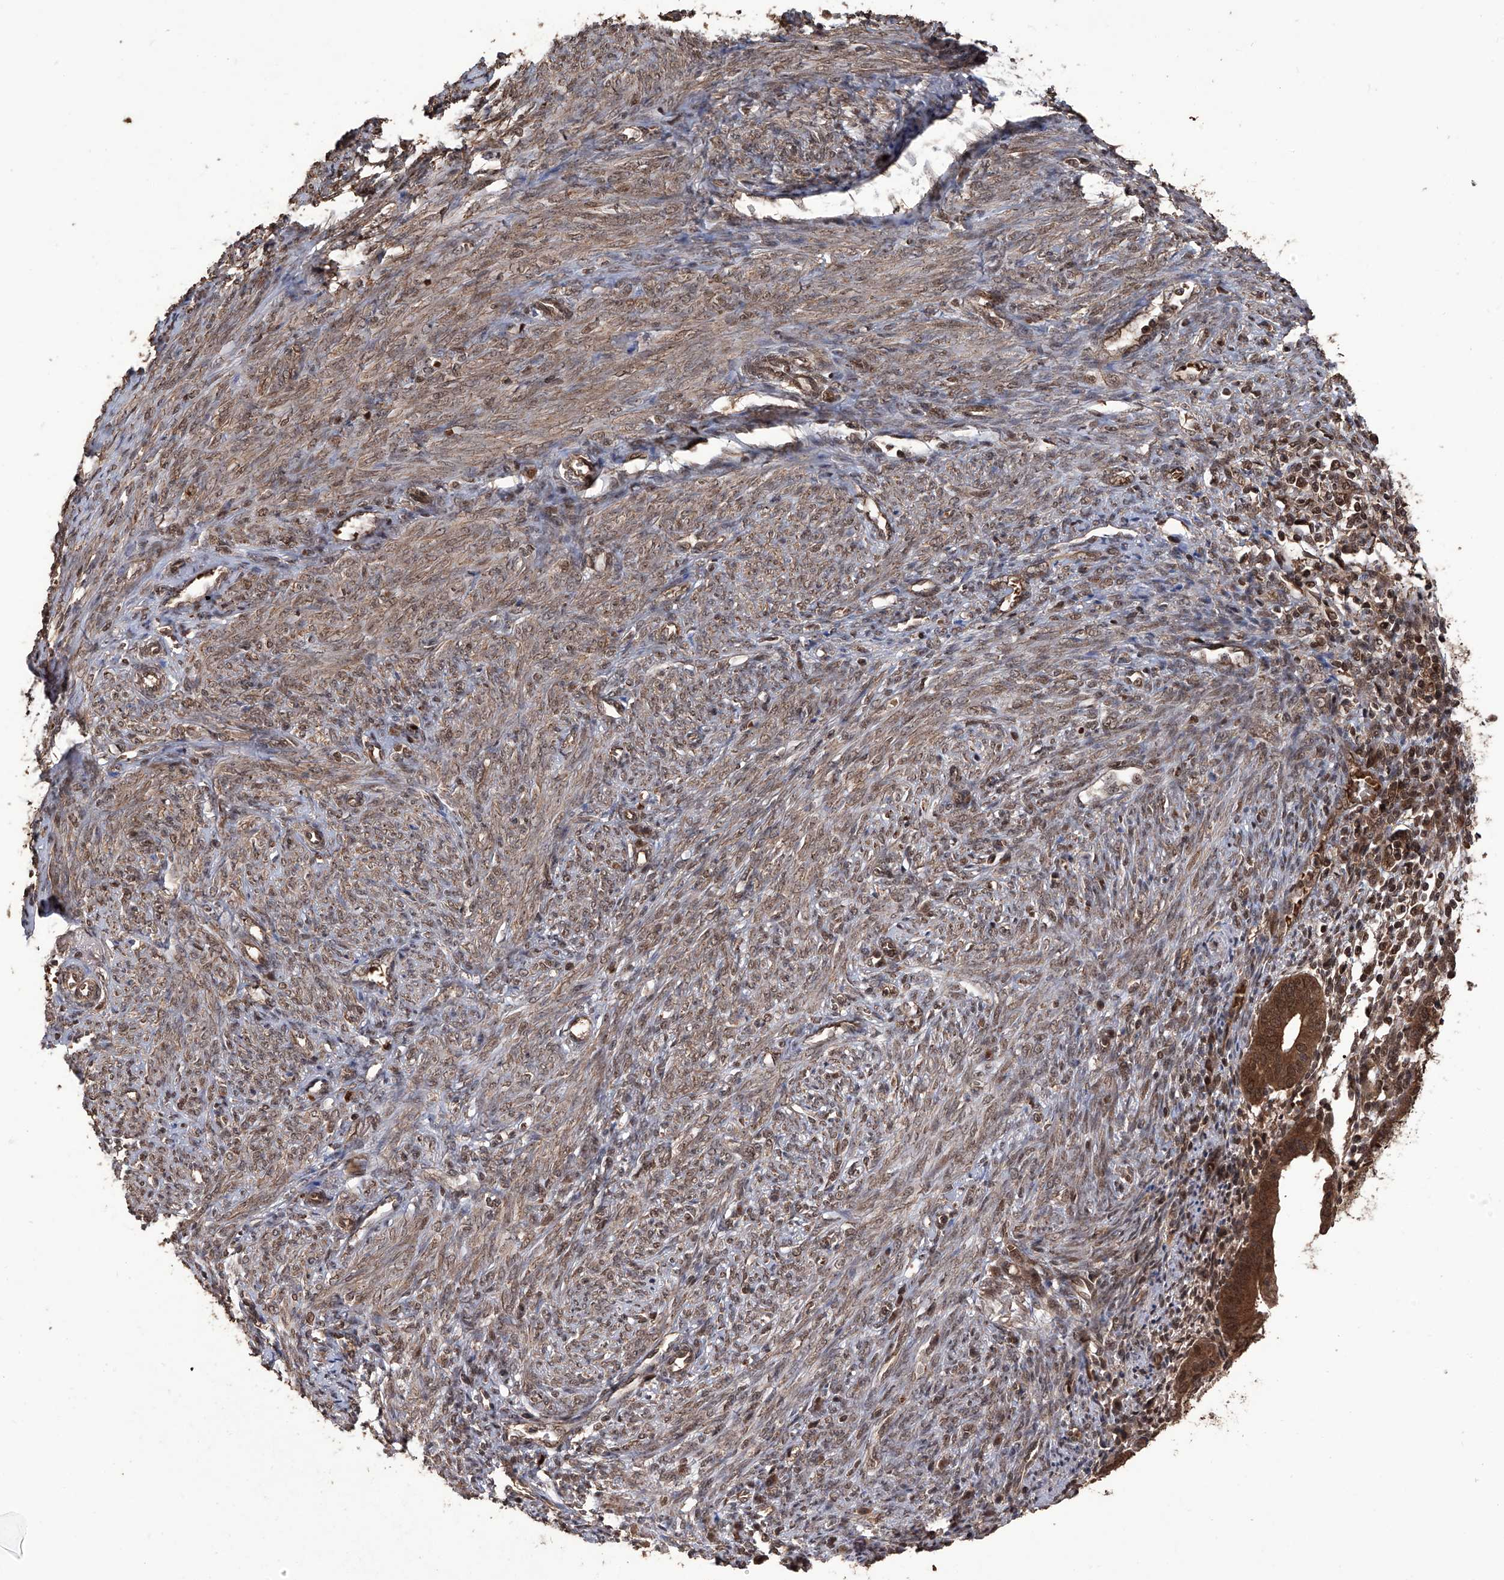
{"staining": {"intensity": "strong", "quantity": ">75%", "location": "cytoplasmic/membranous,nuclear"}, "tissue": "endometrial cancer", "cell_type": "Tumor cells", "image_type": "cancer", "snomed": [{"axis": "morphology", "description": "Adenocarcinoma, NOS"}, {"axis": "topography", "description": "Uterus"}], "caption": "Endometrial cancer (adenocarcinoma) was stained to show a protein in brown. There is high levels of strong cytoplasmic/membranous and nuclear expression in about >75% of tumor cells. (DAB = brown stain, brightfield microscopy at high magnification).", "gene": "LYSMD4", "patient": {"sex": "female", "age": 77}}